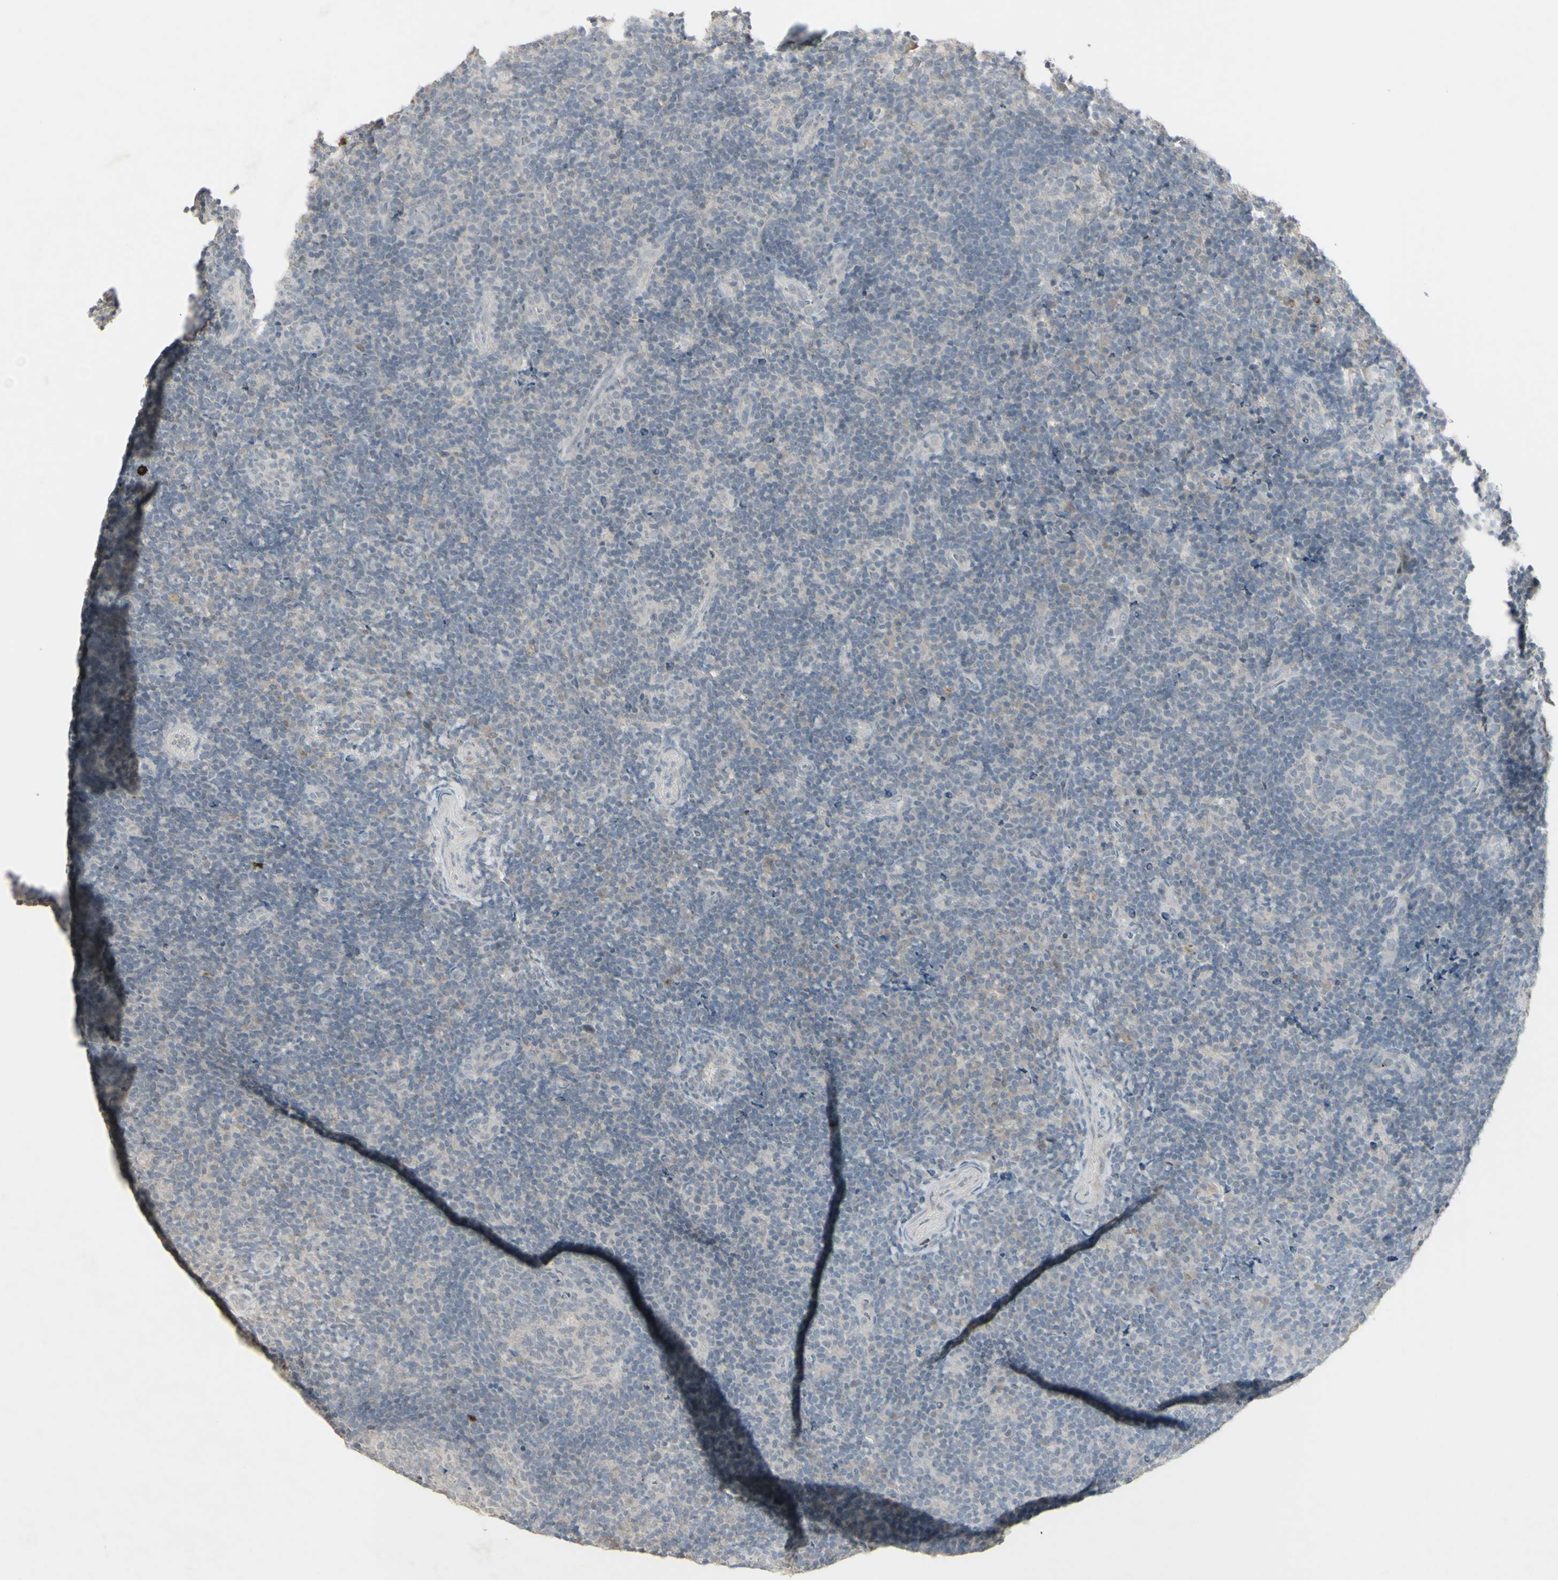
{"staining": {"intensity": "negative", "quantity": "none", "location": "none"}, "tissue": "tonsil", "cell_type": "Germinal center cells", "image_type": "normal", "snomed": [{"axis": "morphology", "description": "Normal tissue, NOS"}, {"axis": "topography", "description": "Tonsil"}], "caption": "IHC micrograph of unremarkable tonsil: tonsil stained with DAB displays no significant protein expression in germinal center cells.", "gene": "C1orf116", "patient": {"sex": "female", "age": 40}}